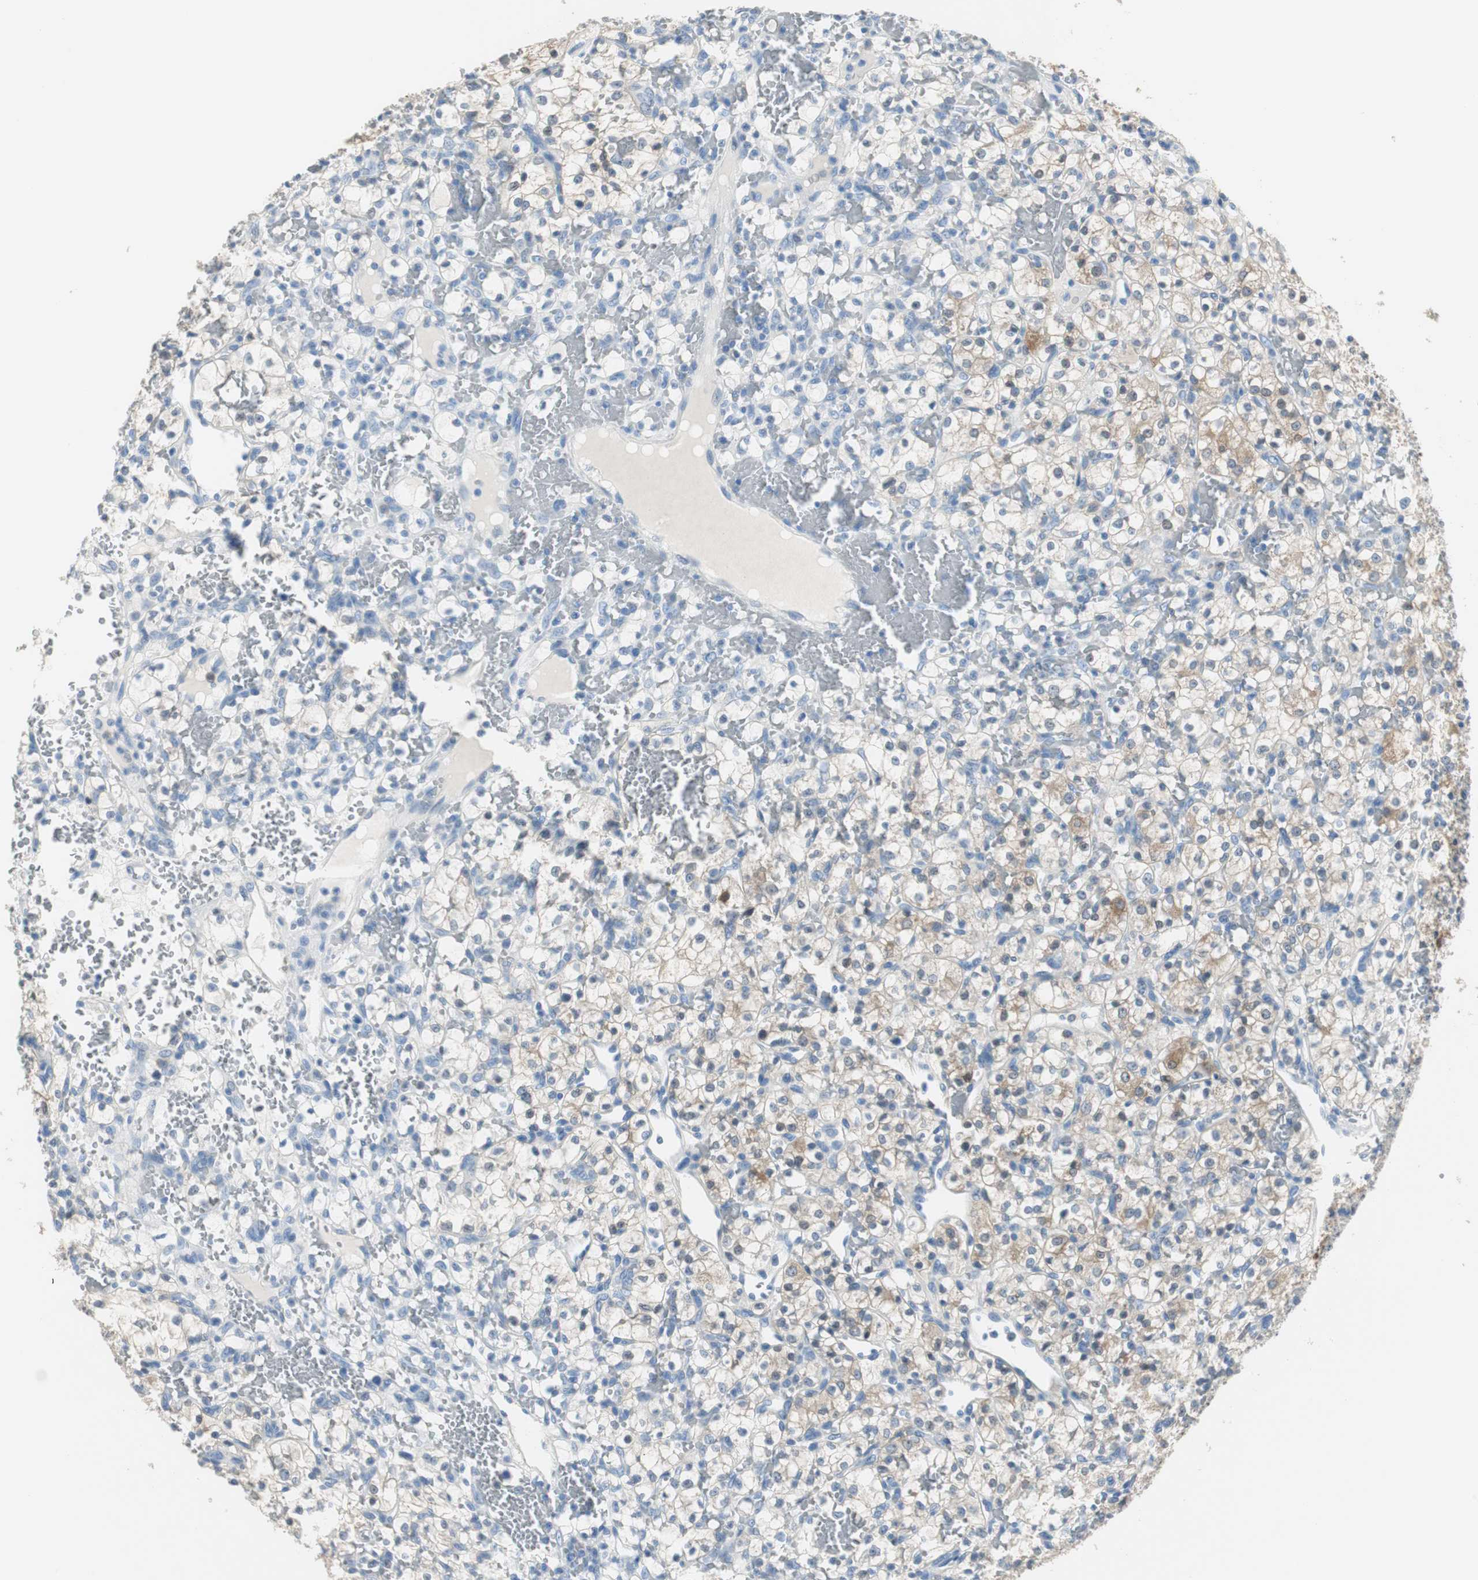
{"staining": {"intensity": "moderate", "quantity": "<25%", "location": "cytoplasmic/membranous"}, "tissue": "renal cancer", "cell_type": "Tumor cells", "image_type": "cancer", "snomed": [{"axis": "morphology", "description": "Adenocarcinoma, NOS"}, {"axis": "topography", "description": "Kidney"}], "caption": "Protein expression analysis of human renal cancer (adenocarcinoma) reveals moderate cytoplasmic/membranous staining in approximately <25% of tumor cells.", "gene": "FBP1", "patient": {"sex": "female", "age": 60}}